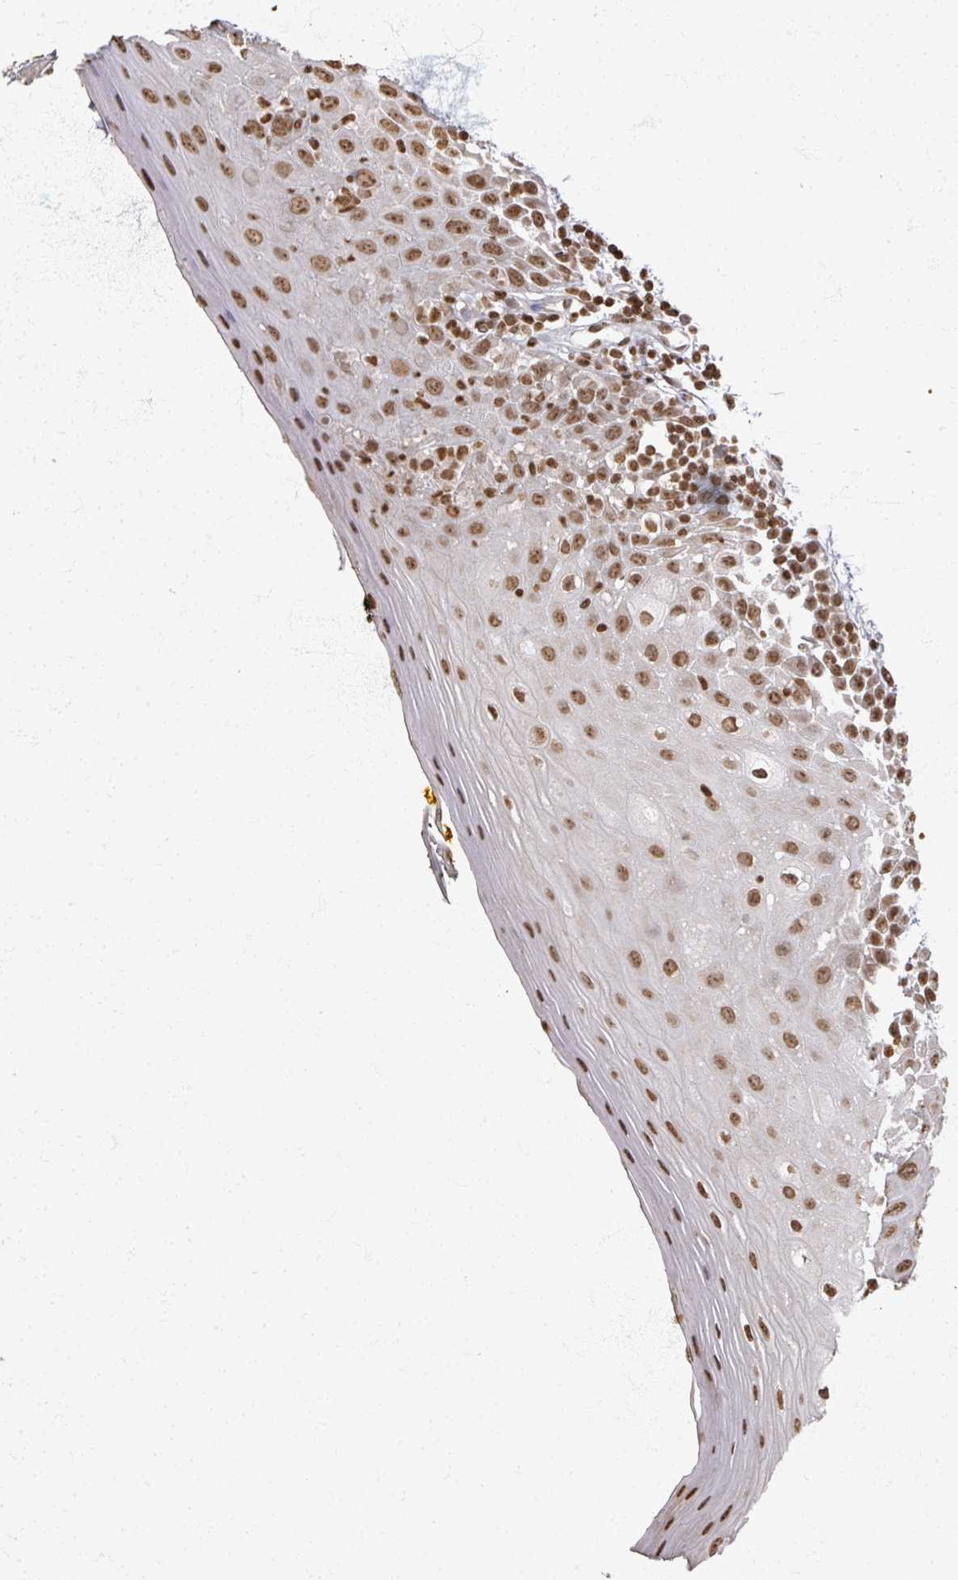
{"staining": {"intensity": "moderate", "quantity": ">75%", "location": "nuclear"}, "tissue": "oral mucosa", "cell_type": "Squamous epithelial cells", "image_type": "normal", "snomed": [{"axis": "morphology", "description": "Normal tissue, NOS"}, {"axis": "morphology", "description": "Squamous cell carcinoma, NOS"}, {"axis": "topography", "description": "Oral tissue"}, {"axis": "topography", "description": "Tounge, NOS"}, {"axis": "topography", "description": "Head-Neck"}], "caption": "Protein staining shows moderate nuclear expression in about >75% of squamous epithelial cells in normal oral mucosa.", "gene": "DCUN1D5", "patient": {"sex": "male", "age": 76}}